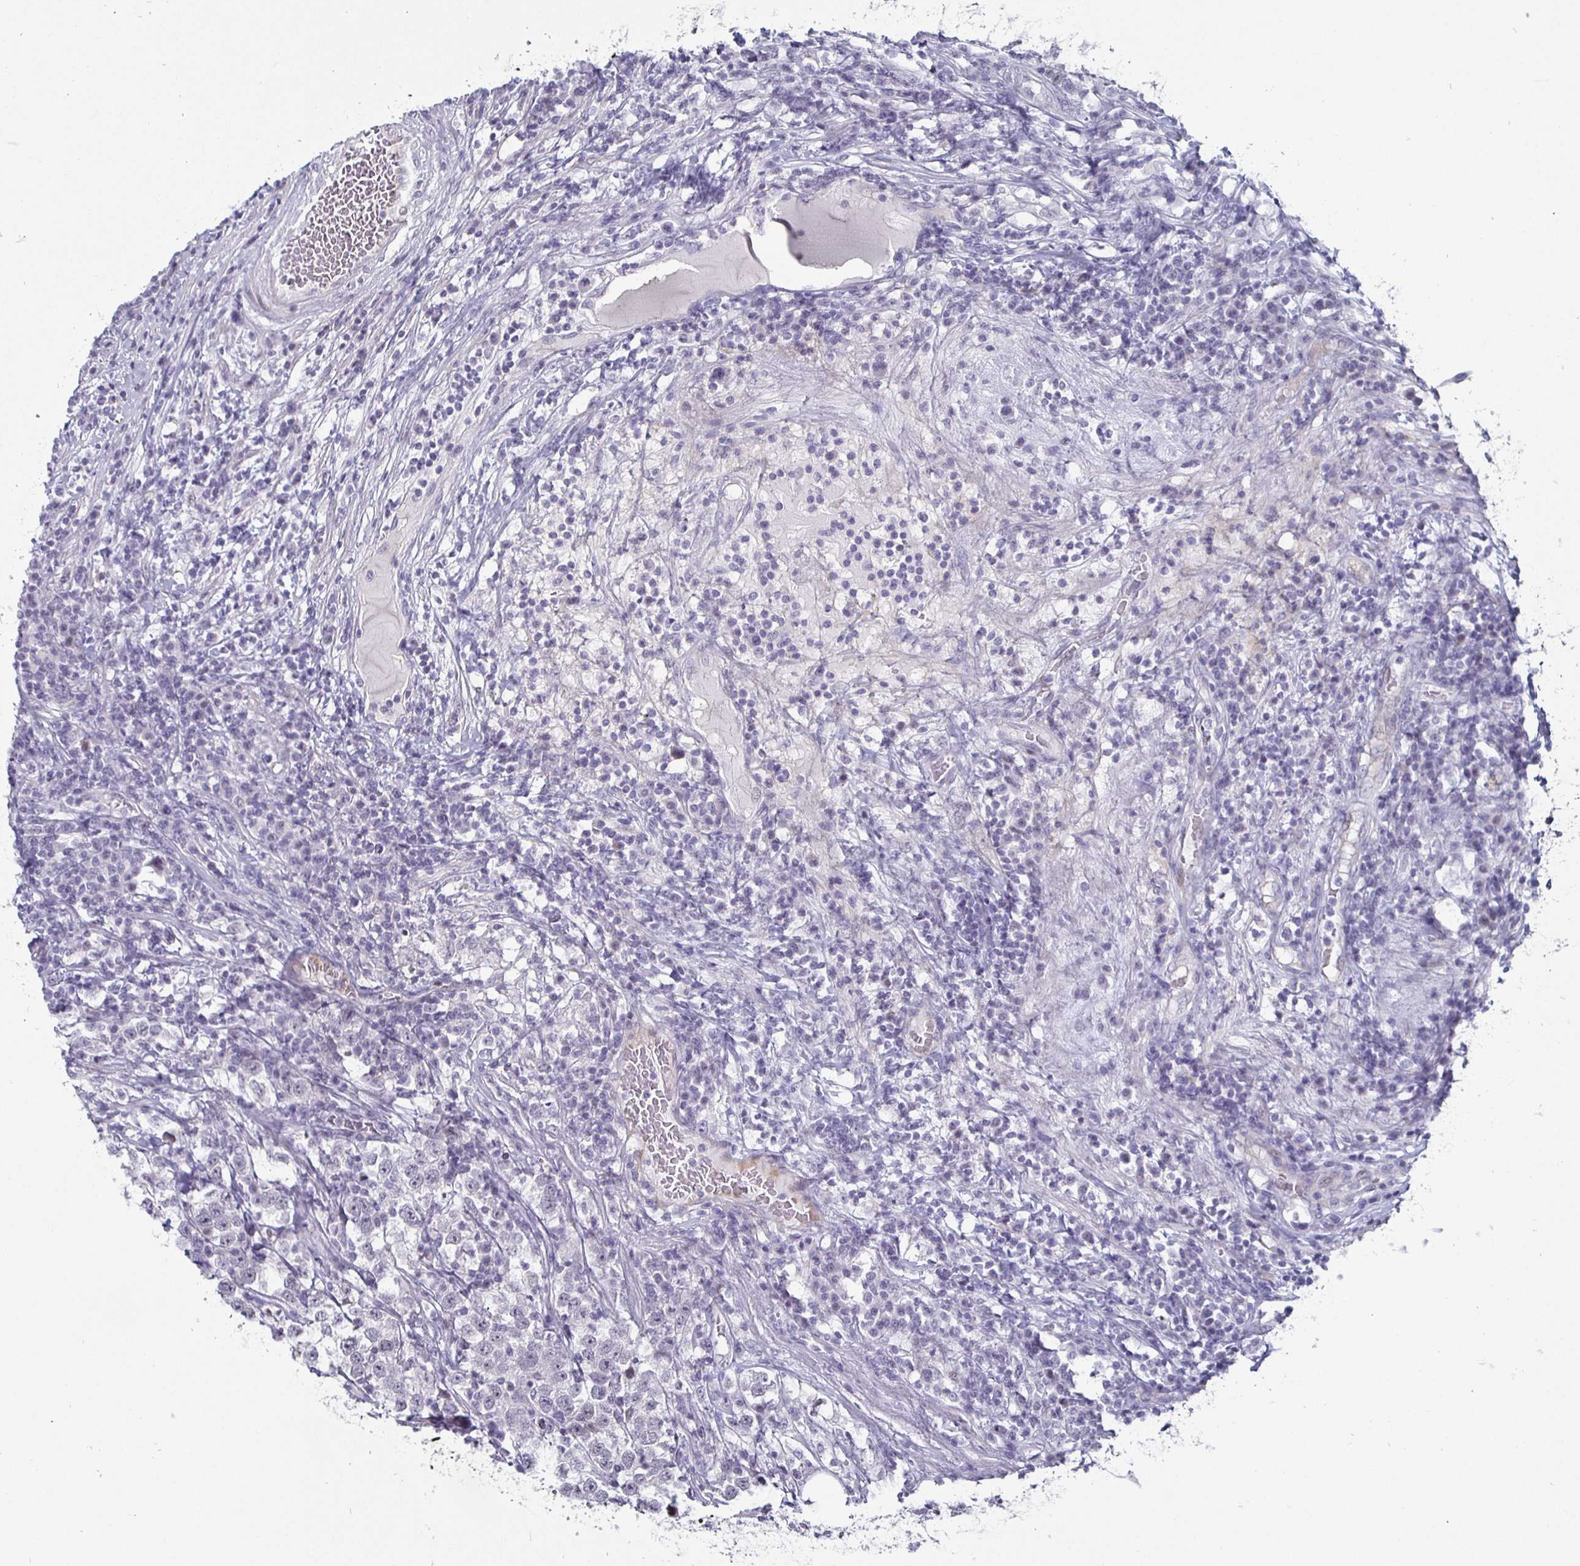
{"staining": {"intensity": "negative", "quantity": "none", "location": "none"}, "tissue": "testis cancer", "cell_type": "Tumor cells", "image_type": "cancer", "snomed": [{"axis": "morphology", "description": "Seminoma, NOS"}, {"axis": "topography", "description": "Testis"}], "caption": "Seminoma (testis) was stained to show a protein in brown. There is no significant positivity in tumor cells. Brightfield microscopy of IHC stained with DAB (brown) and hematoxylin (blue), captured at high magnification.", "gene": "OOSP2", "patient": {"sex": "male", "age": 43}}